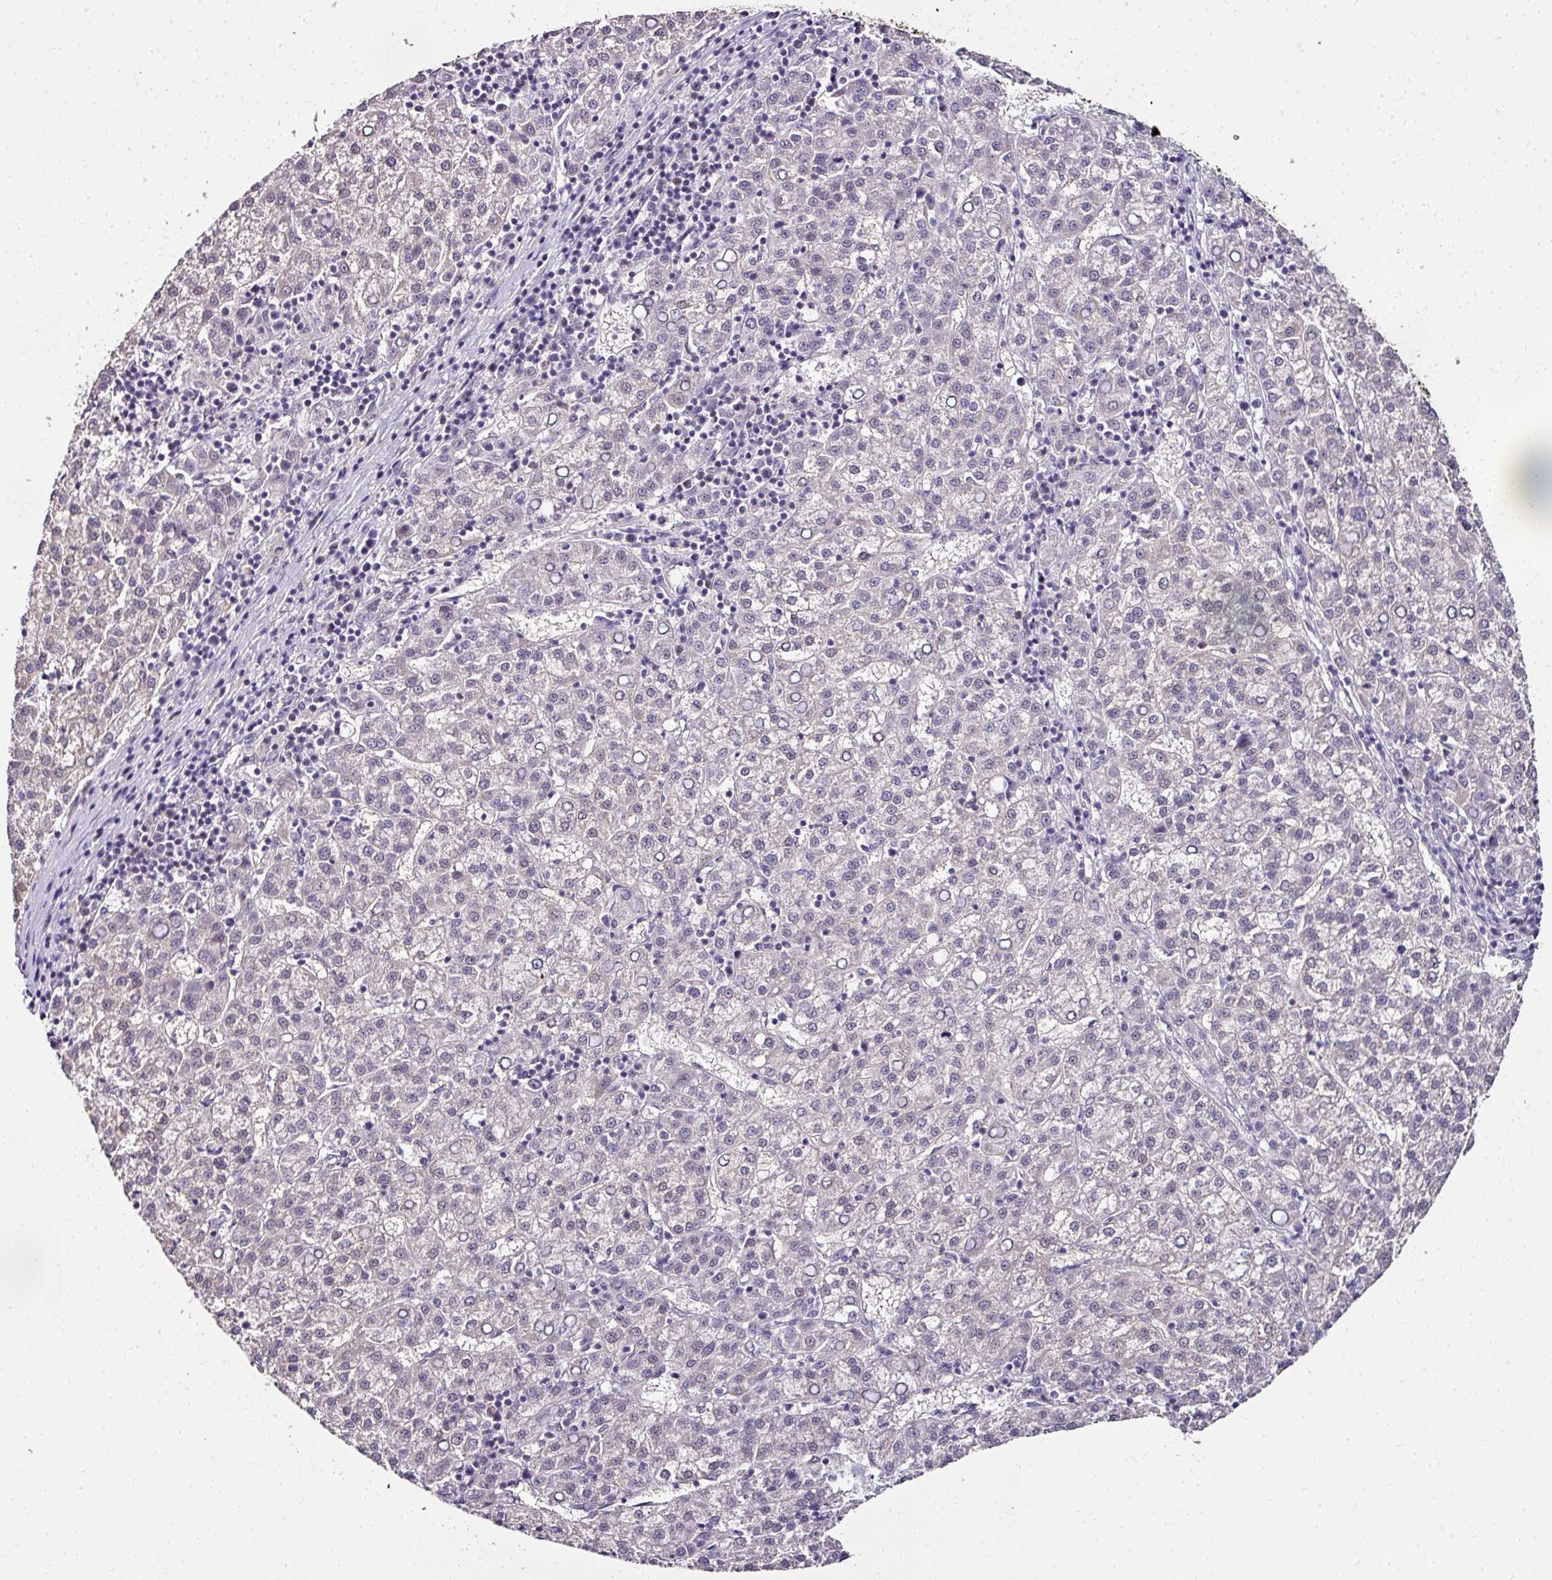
{"staining": {"intensity": "negative", "quantity": "none", "location": "none"}, "tissue": "liver cancer", "cell_type": "Tumor cells", "image_type": "cancer", "snomed": [{"axis": "morphology", "description": "Carcinoma, Hepatocellular, NOS"}, {"axis": "topography", "description": "Liver"}], "caption": "Image shows no protein expression in tumor cells of liver cancer tissue.", "gene": "NAPSA", "patient": {"sex": "female", "age": 58}}